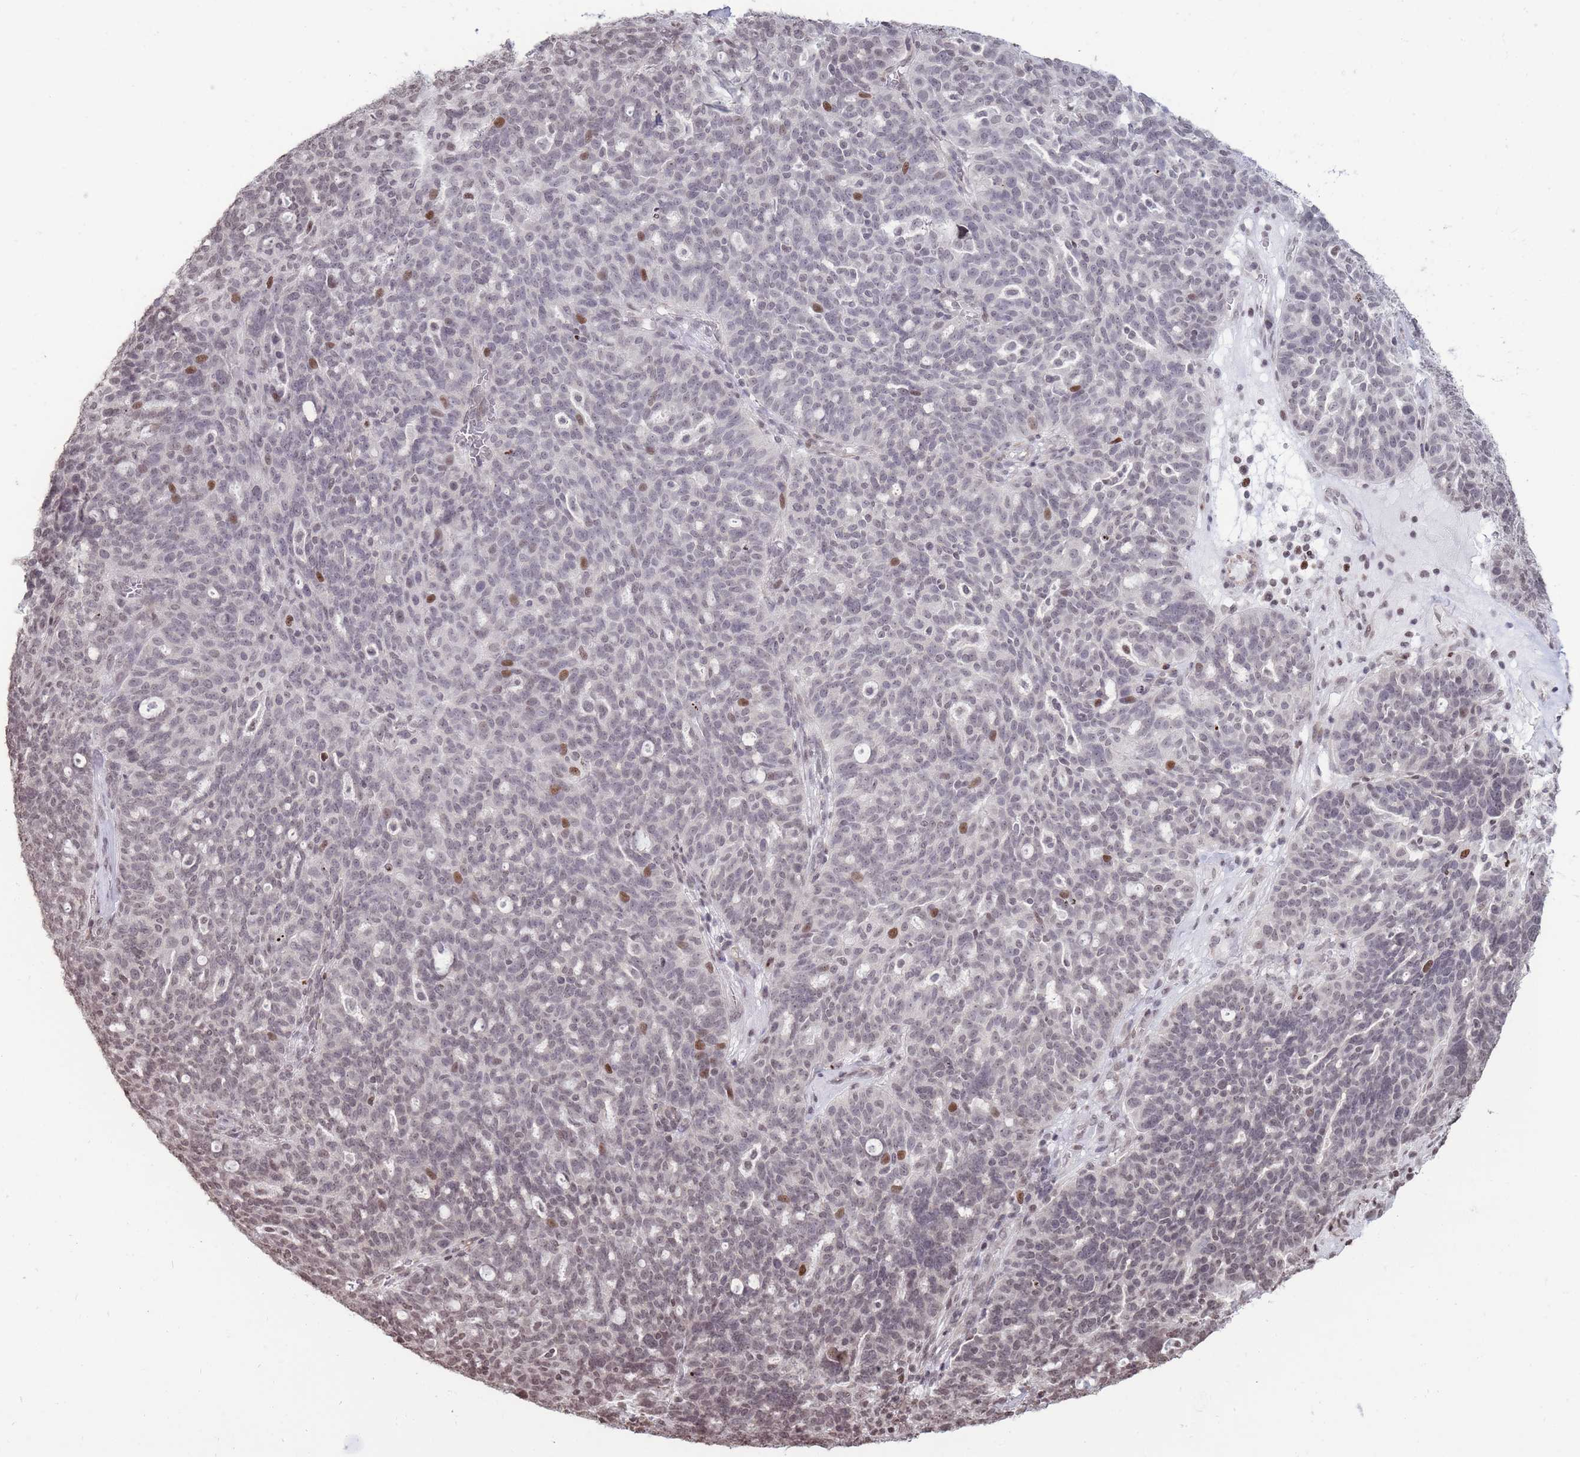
{"staining": {"intensity": "negative", "quantity": "none", "location": "none"}, "tissue": "ovarian cancer", "cell_type": "Tumor cells", "image_type": "cancer", "snomed": [{"axis": "morphology", "description": "Cystadenocarcinoma, serous, NOS"}, {"axis": "topography", "description": "Ovary"}], "caption": "Tumor cells are negative for brown protein staining in ovarian serous cystadenocarcinoma.", "gene": "SHISAL1", "patient": {"sex": "female", "age": 59}}